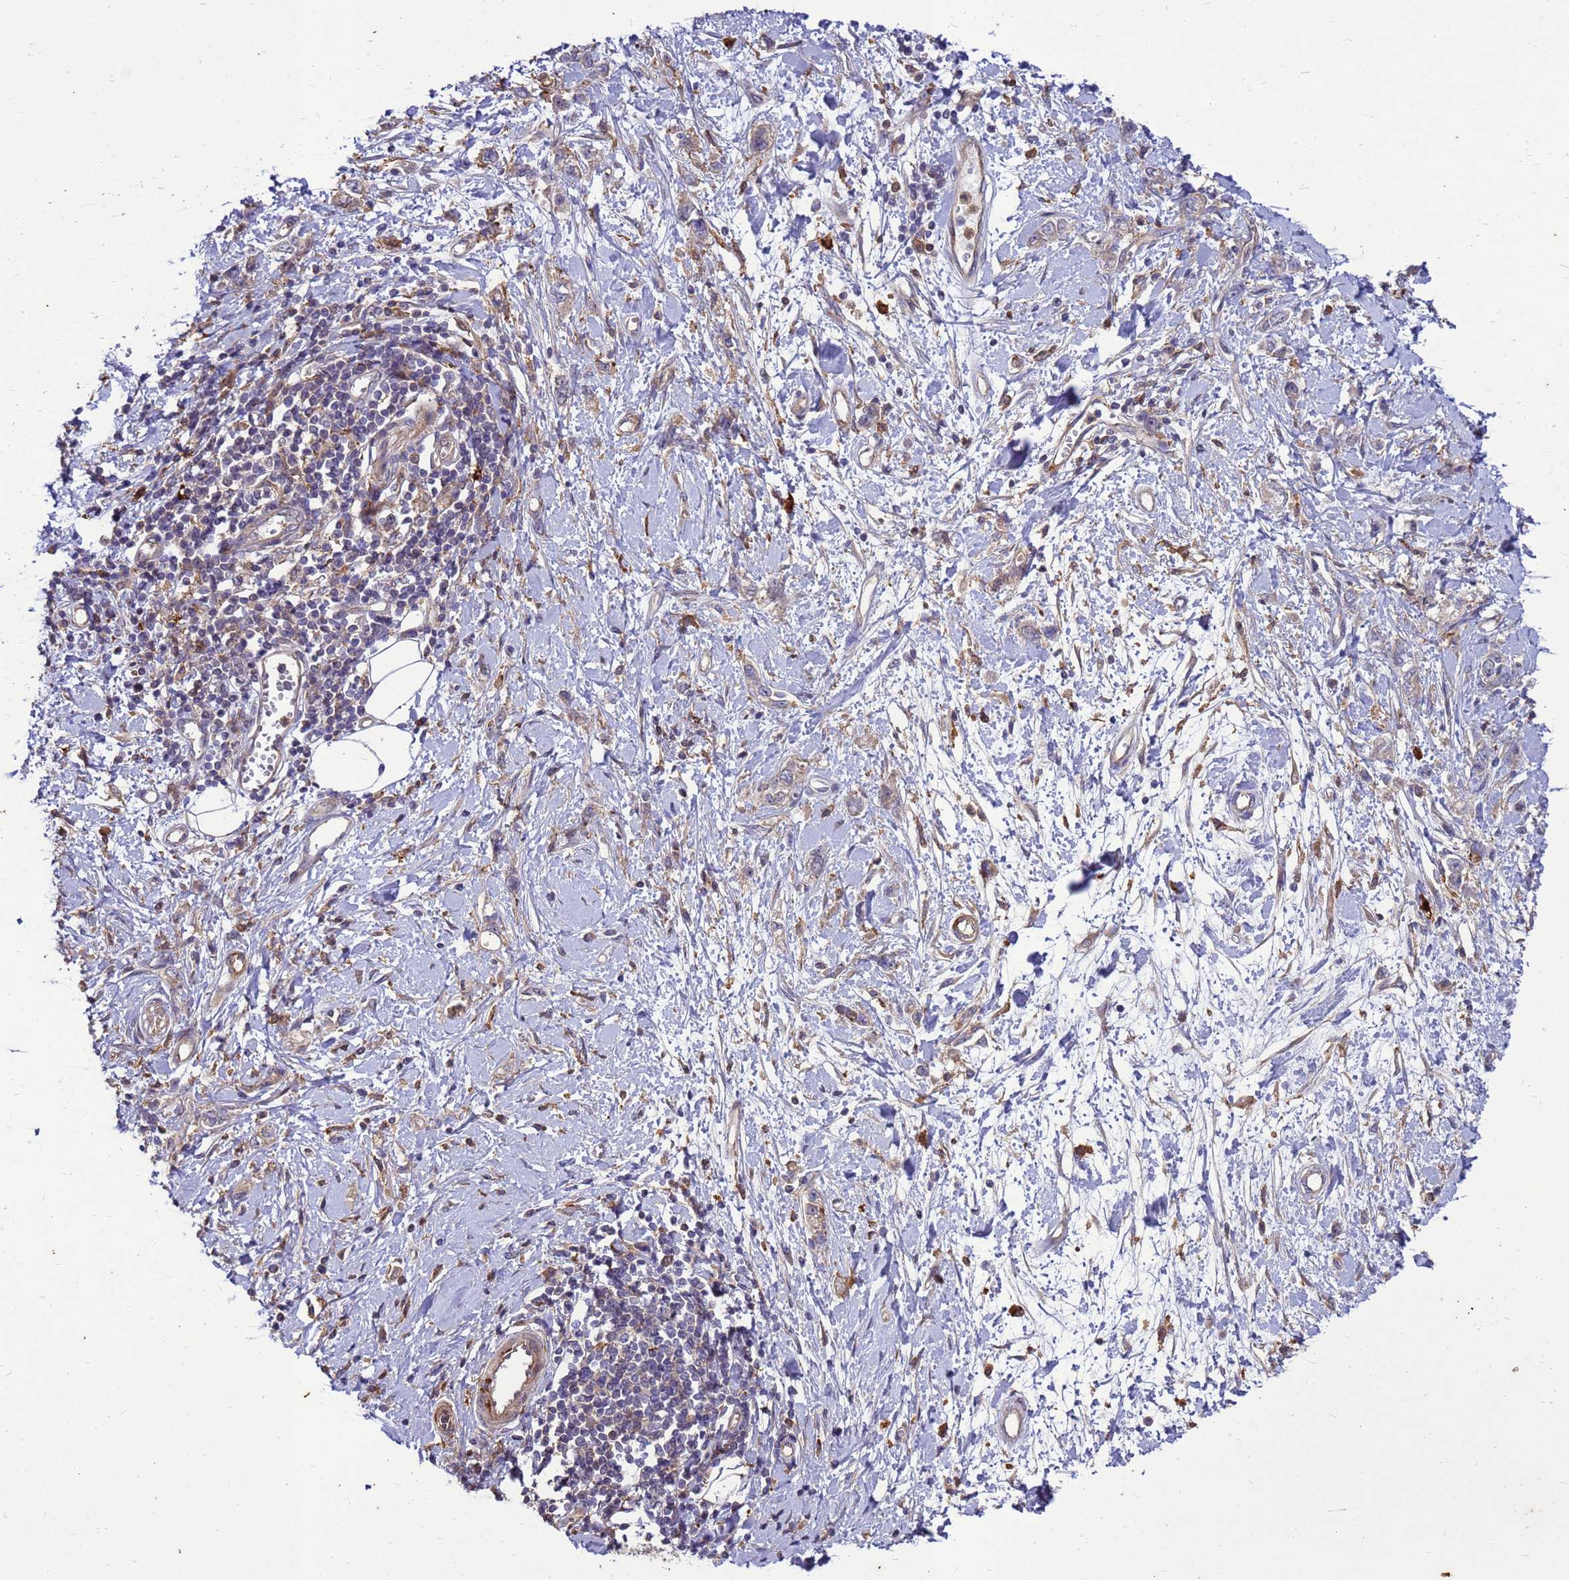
{"staining": {"intensity": "negative", "quantity": "none", "location": "none"}, "tissue": "stomach cancer", "cell_type": "Tumor cells", "image_type": "cancer", "snomed": [{"axis": "morphology", "description": "Adenocarcinoma, NOS"}, {"axis": "topography", "description": "Stomach"}], "caption": "This is an immunohistochemistry image of stomach adenocarcinoma. There is no positivity in tumor cells.", "gene": "RNF215", "patient": {"sex": "female", "age": 76}}